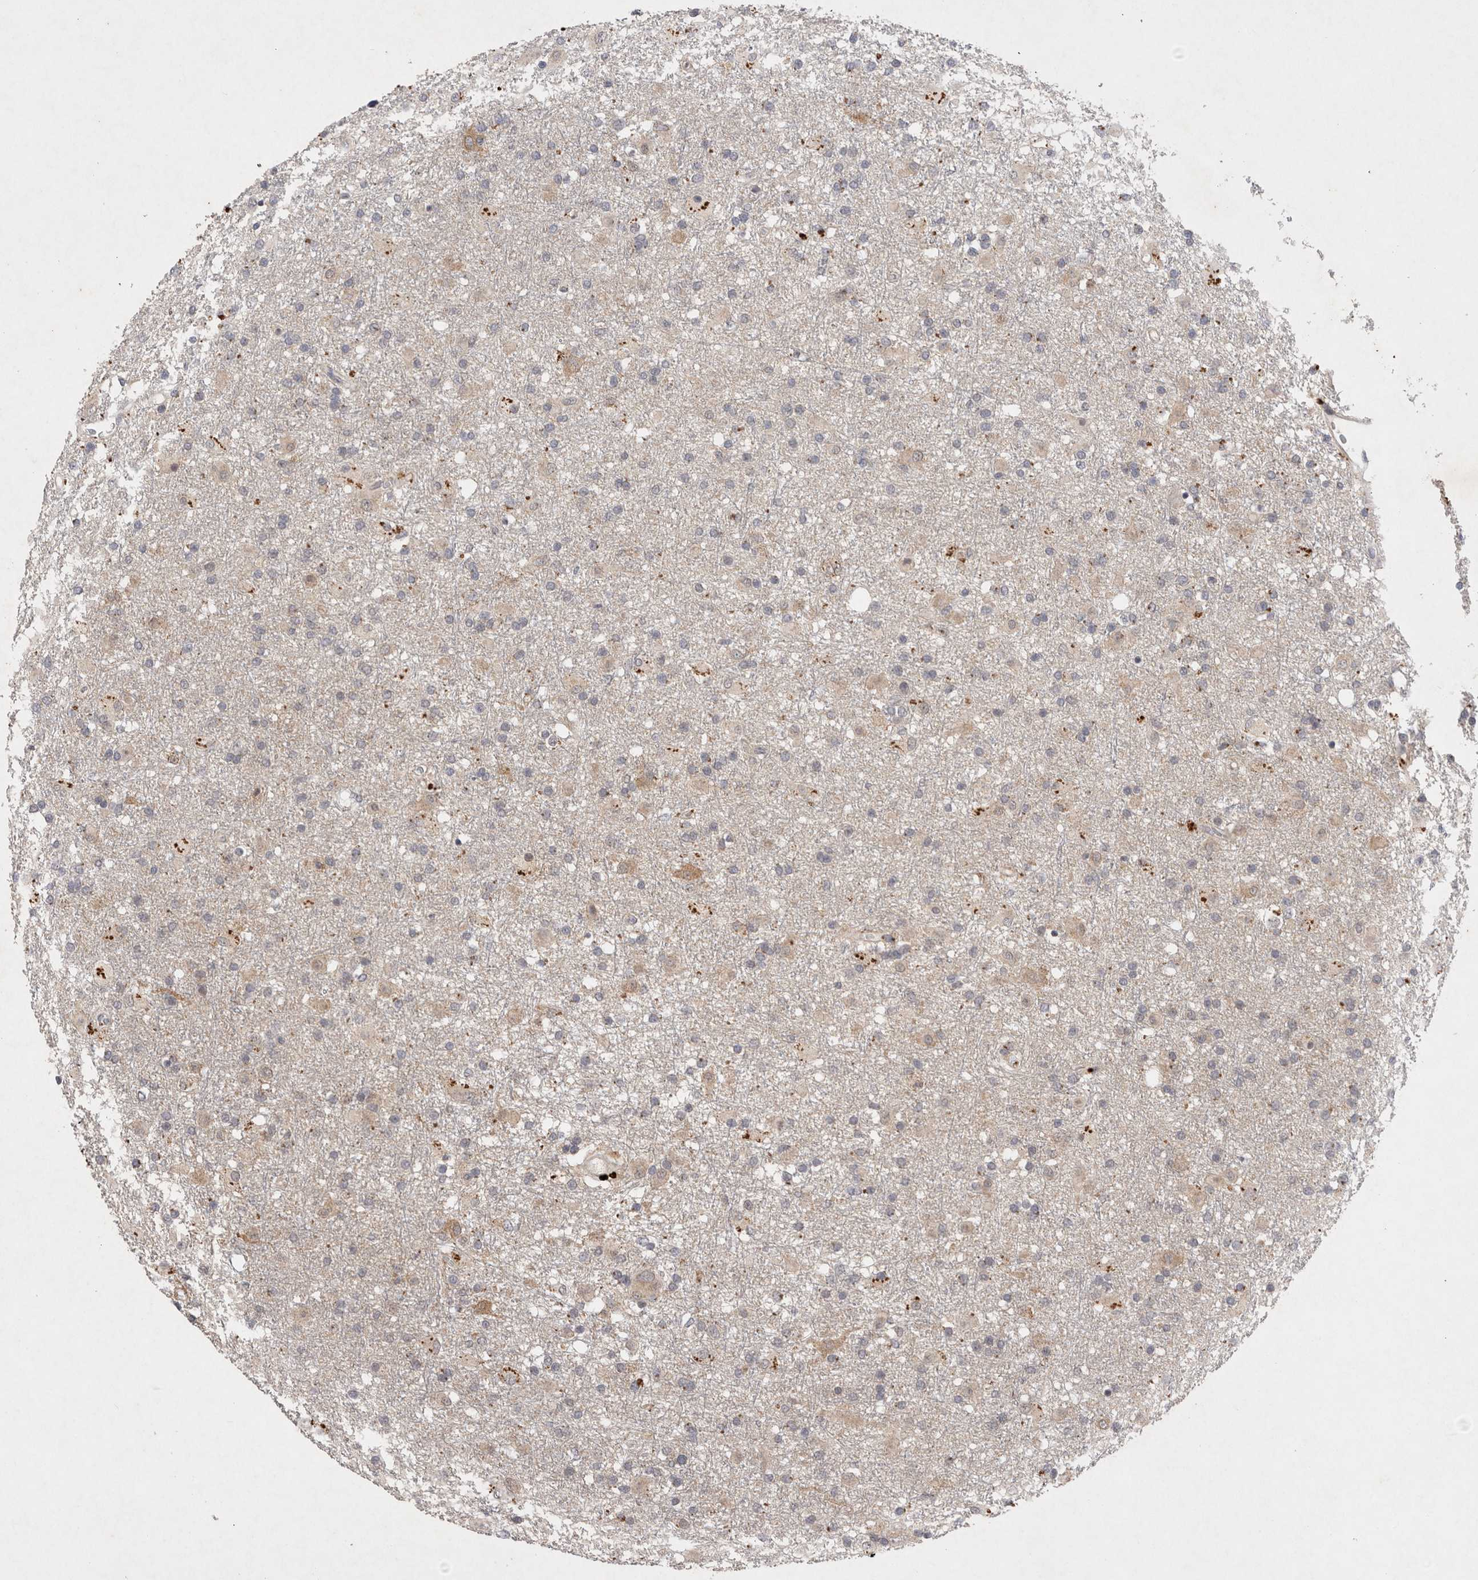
{"staining": {"intensity": "negative", "quantity": "none", "location": "none"}, "tissue": "glioma", "cell_type": "Tumor cells", "image_type": "cancer", "snomed": [{"axis": "morphology", "description": "Glioma, malignant, Low grade"}, {"axis": "topography", "description": "Brain"}], "caption": "Immunohistochemical staining of human malignant low-grade glioma reveals no significant expression in tumor cells.", "gene": "RASSF3", "patient": {"sex": "male", "age": 65}}